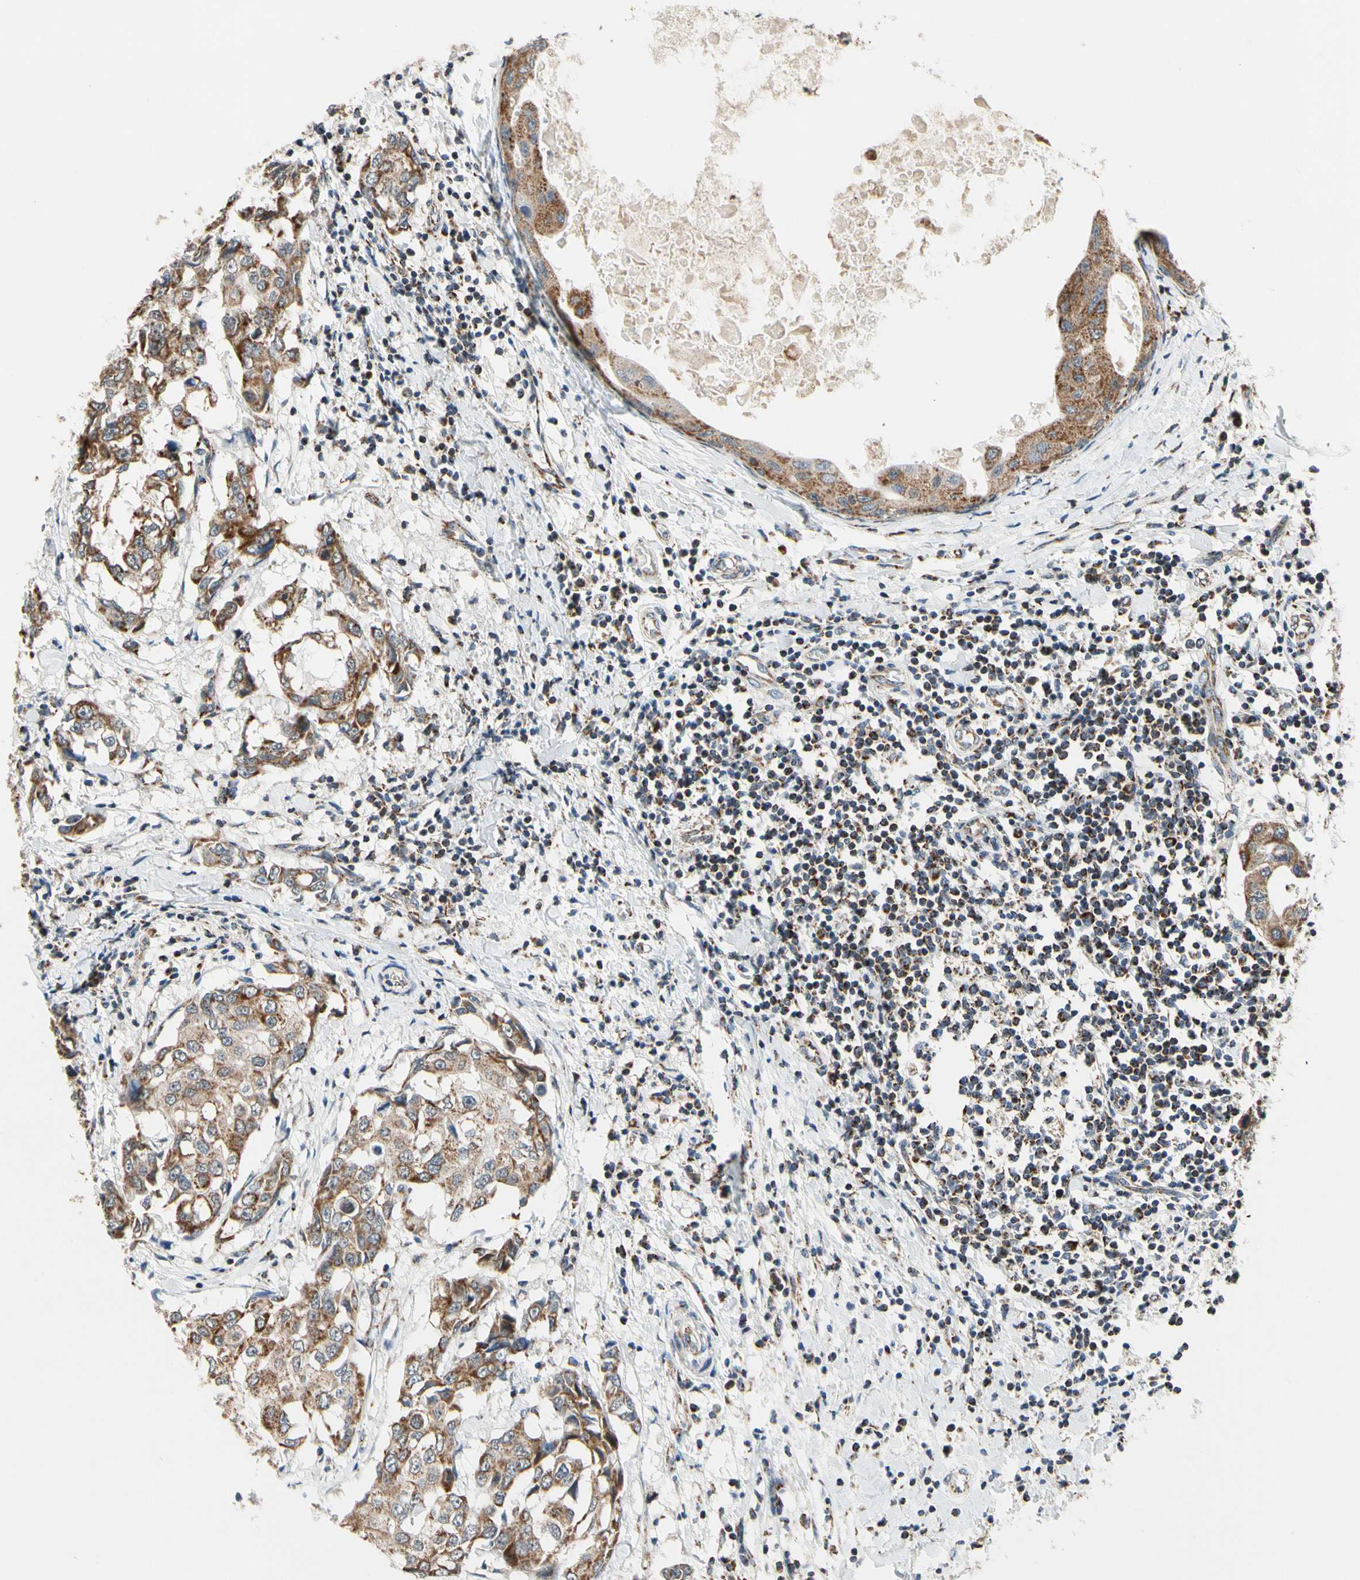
{"staining": {"intensity": "moderate", "quantity": ">75%", "location": "cytoplasmic/membranous"}, "tissue": "breast cancer", "cell_type": "Tumor cells", "image_type": "cancer", "snomed": [{"axis": "morphology", "description": "Duct carcinoma"}, {"axis": "topography", "description": "Breast"}], "caption": "This micrograph exhibits immunohistochemistry (IHC) staining of human breast cancer, with medium moderate cytoplasmic/membranous positivity in about >75% of tumor cells.", "gene": "KHDC4", "patient": {"sex": "female", "age": 27}}